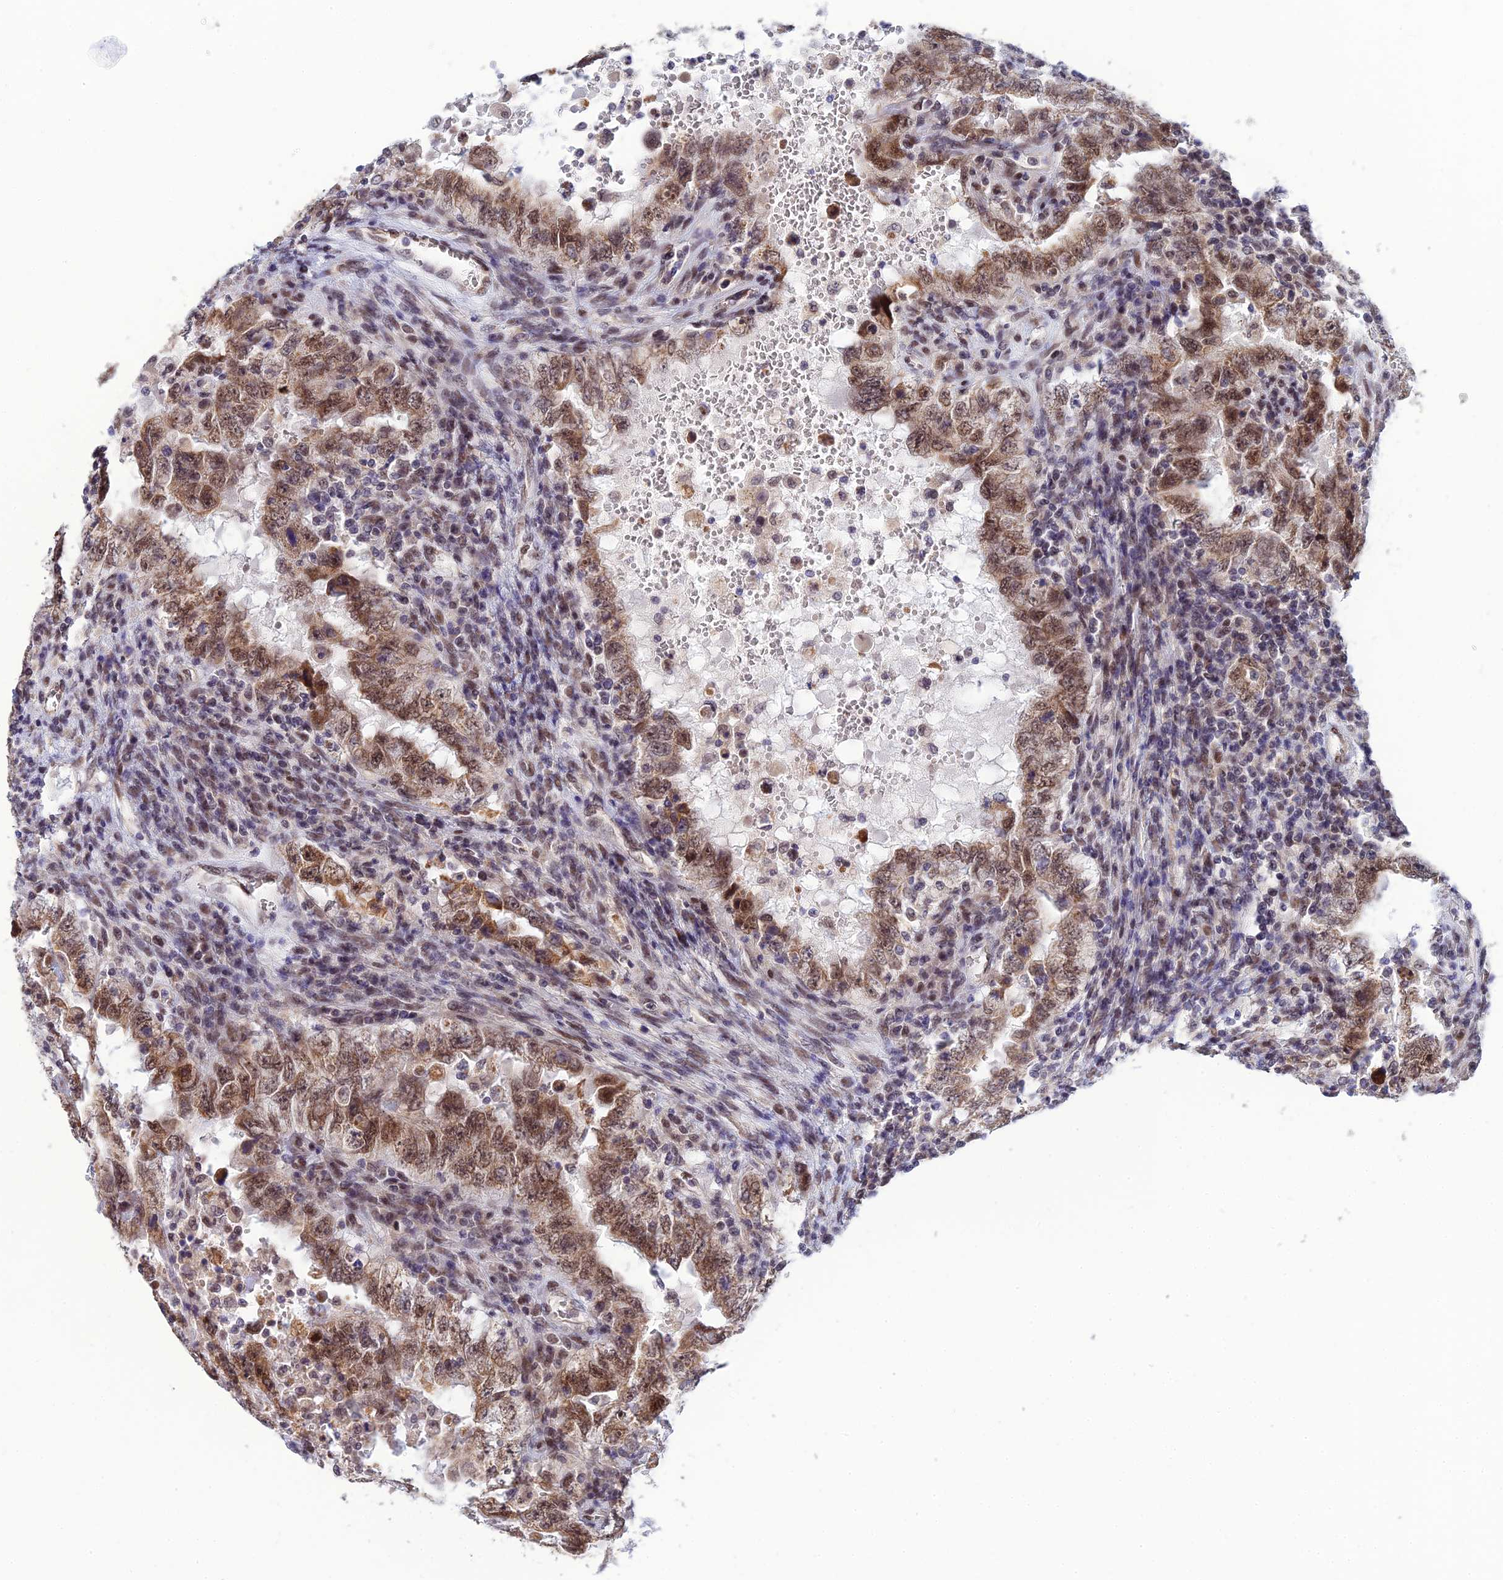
{"staining": {"intensity": "moderate", "quantity": ">75%", "location": "nuclear"}, "tissue": "testis cancer", "cell_type": "Tumor cells", "image_type": "cancer", "snomed": [{"axis": "morphology", "description": "Carcinoma, Embryonal, NOS"}, {"axis": "topography", "description": "Testis"}], "caption": "Testis cancer (embryonal carcinoma) was stained to show a protein in brown. There is medium levels of moderate nuclear positivity in approximately >75% of tumor cells.", "gene": "C2orf49", "patient": {"sex": "male", "age": 26}}